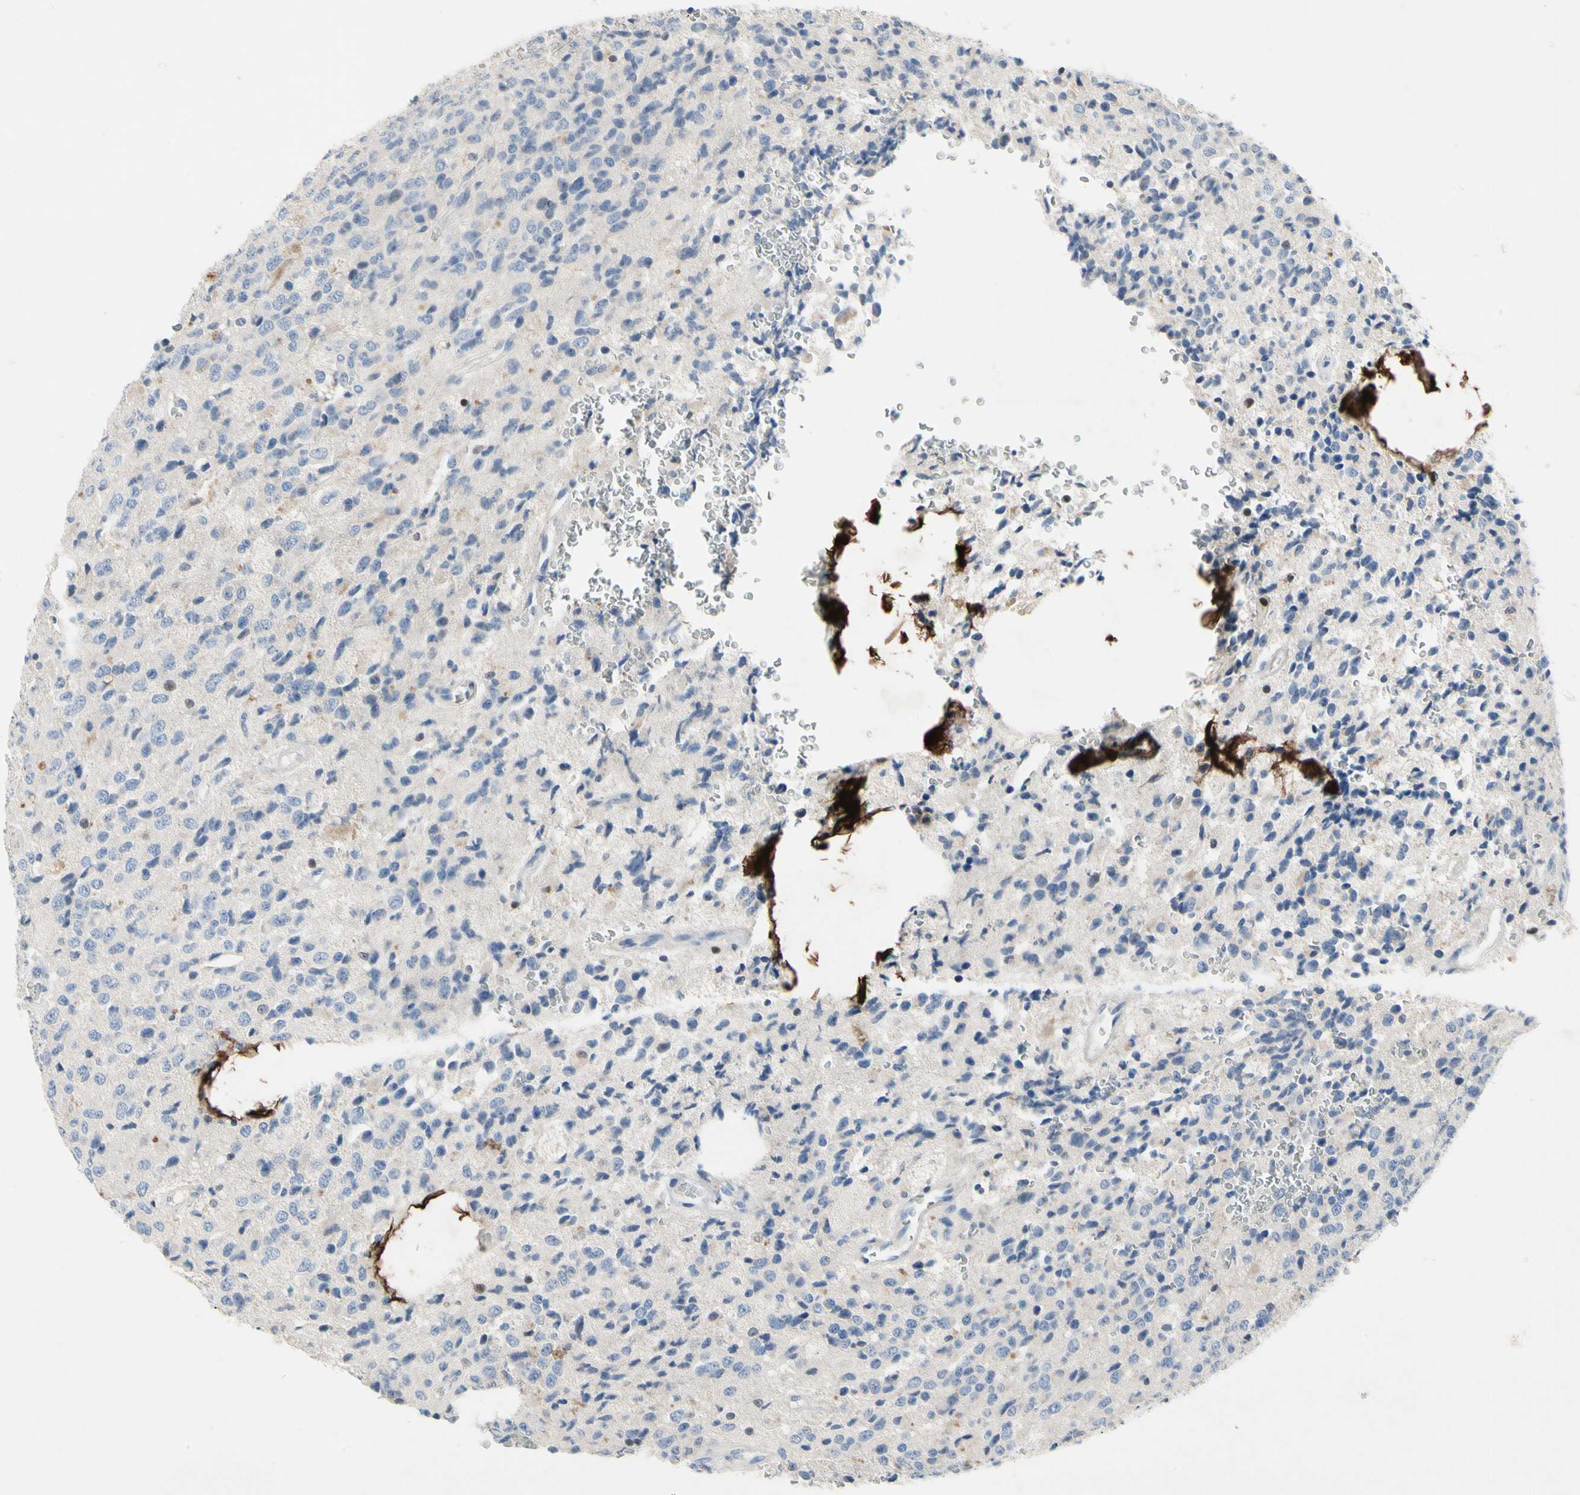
{"staining": {"intensity": "negative", "quantity": "none", "location": "none"}, "tissue": "glioma", "cell_type": "Tumor cells", "image_type": "cancer", "snomed": [{"axis": "morphology", "description": "Glioma, malignant, High grade"}, {"axis": "topography", "description": "pancreas cauda"}], "caption": "This is an immunohistochemistry (IHC) histopathology image of glioma. There is no positivity in tumor cells.", "gene": "ECRG4", "patient": {"sex": "male", "age": 60}}